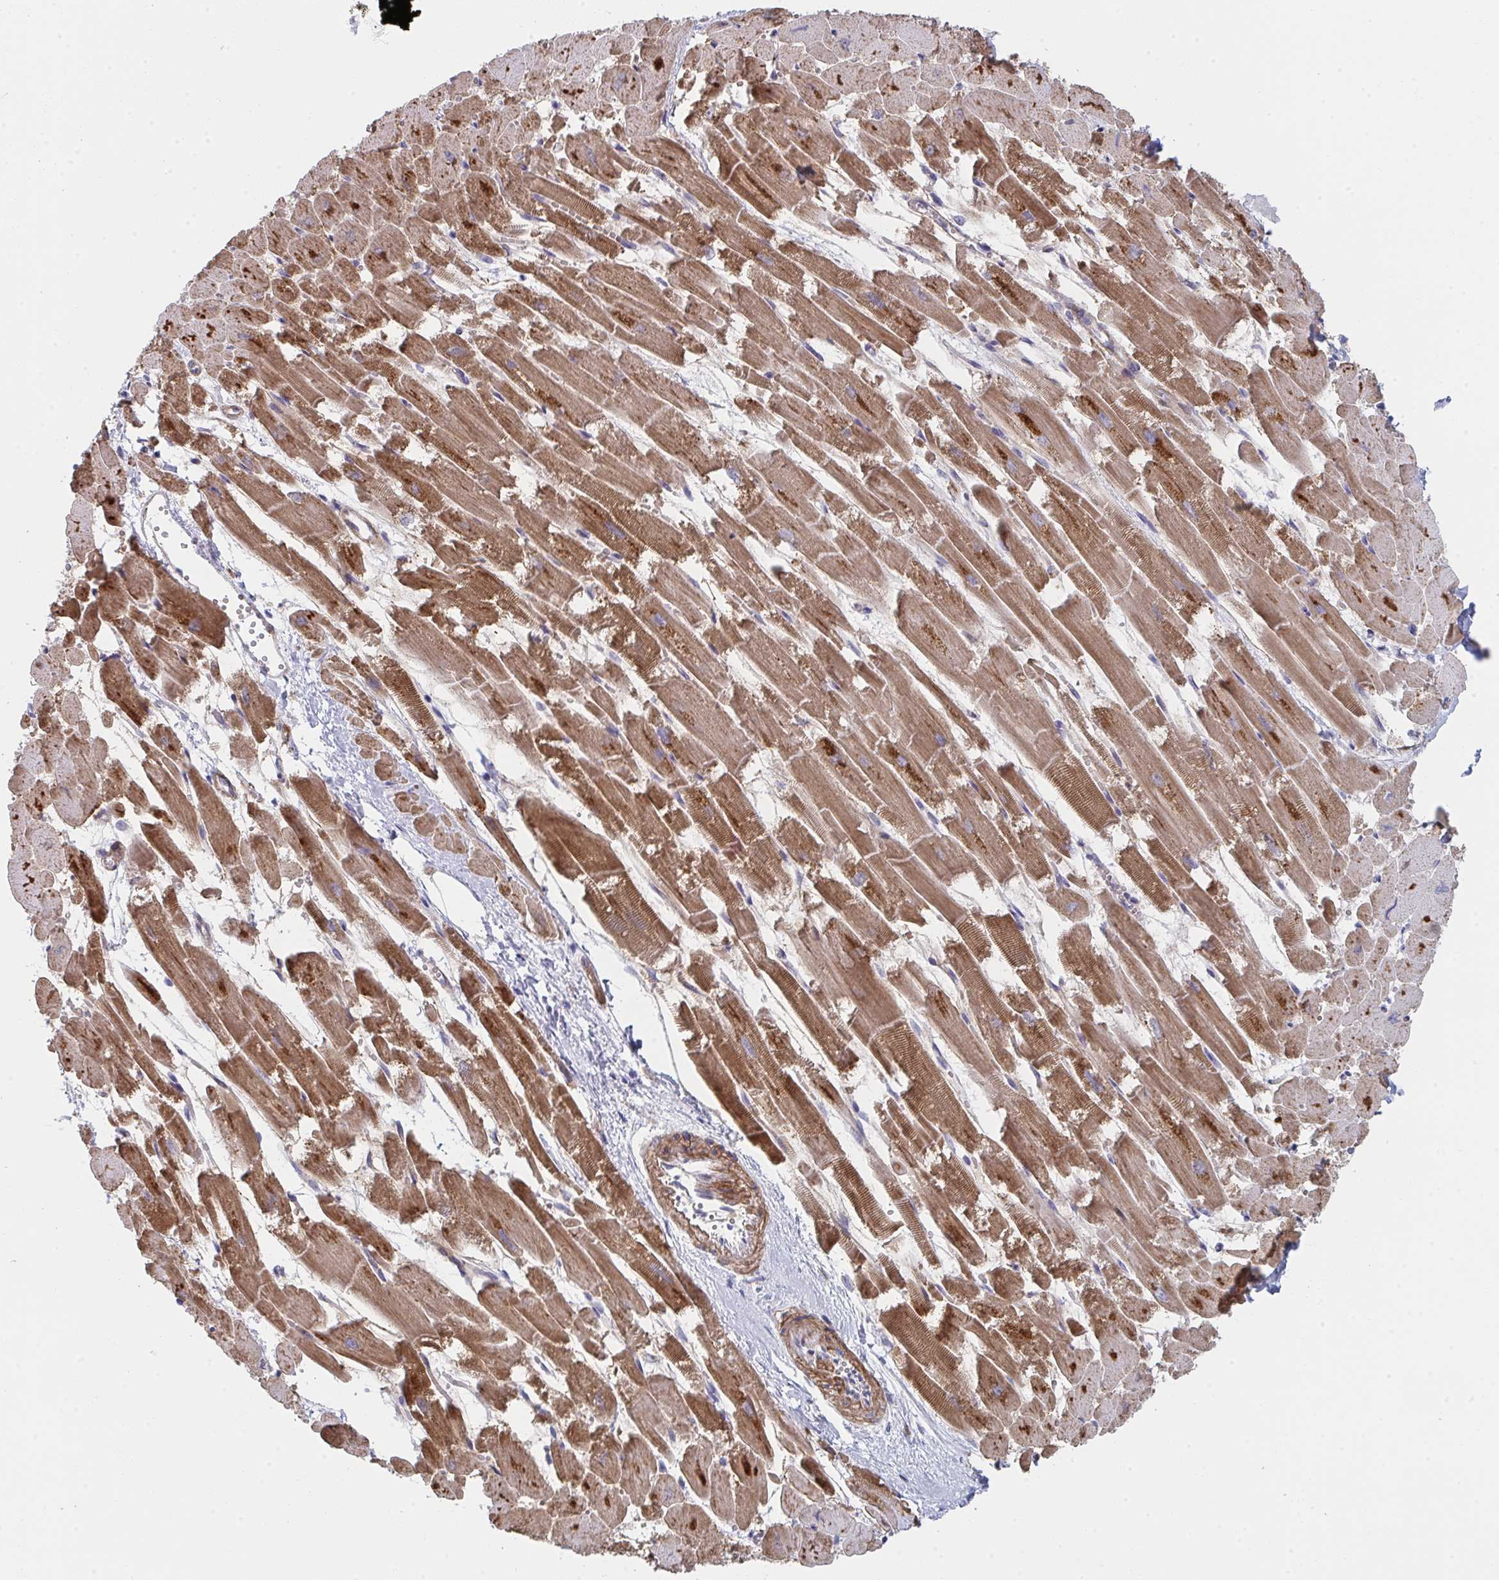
{"staining": {"intensity": "strong", "quantity": ">75%", "location": "cytoplasmic/membranous"}, "tissue": "heart muscle", "cell_type": "Cardiomyocytes", "image_type": "normal", "snomed": [{"axis": "morphology", "description": "Normal tissue, NOS"}, {"axis": "topography", "description": "Heart"}], "caption": "A high-resolution photomicrograph shows IHC staining of normal heart muscle, which shows strong cytoplasmic/membranous positivity in approximately >75% of cardiomyocytes.", "gene": "VWDE", "patient": {"sex": "female", "age": 52}}